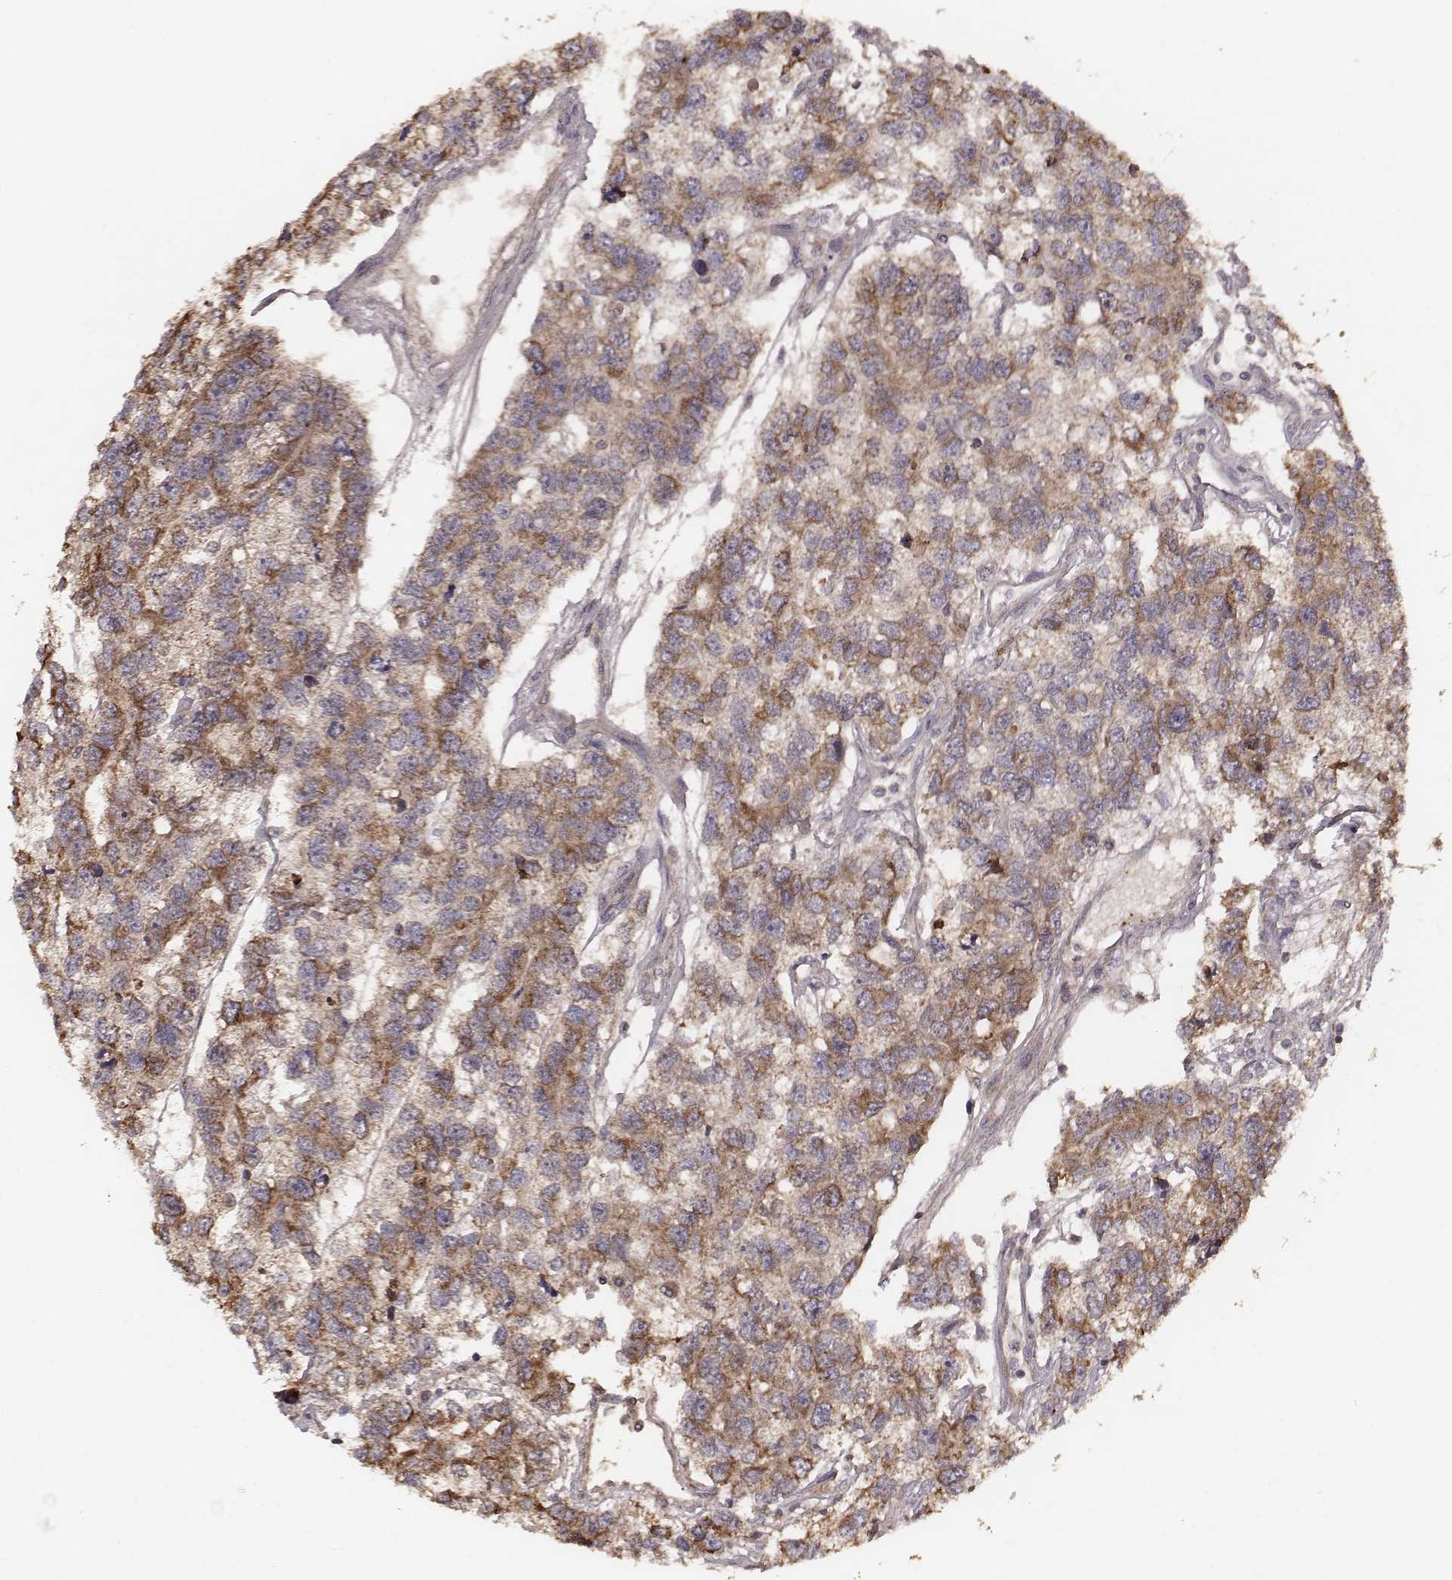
{"staining": {"intensity": "strong", "quantity": ">75%", "location": "cytoplasmic/membranous"}, "tissue": "testis cancer", "cell_type": "Tumor cells", "image_type": "cancer", "snomed": [{"axis": "morphology", "description": "Seminoma, NOS"}, {"axis": "topography", "description": "Testis"}], "caption": "Testis cancer (seminoma) stained with a brown dye displays strong cytoplasmic/membranous positive staining in about >75% of tumor cells.", "gene": "PDCD2L", "patient": {"sex": "male", "age": 52}}